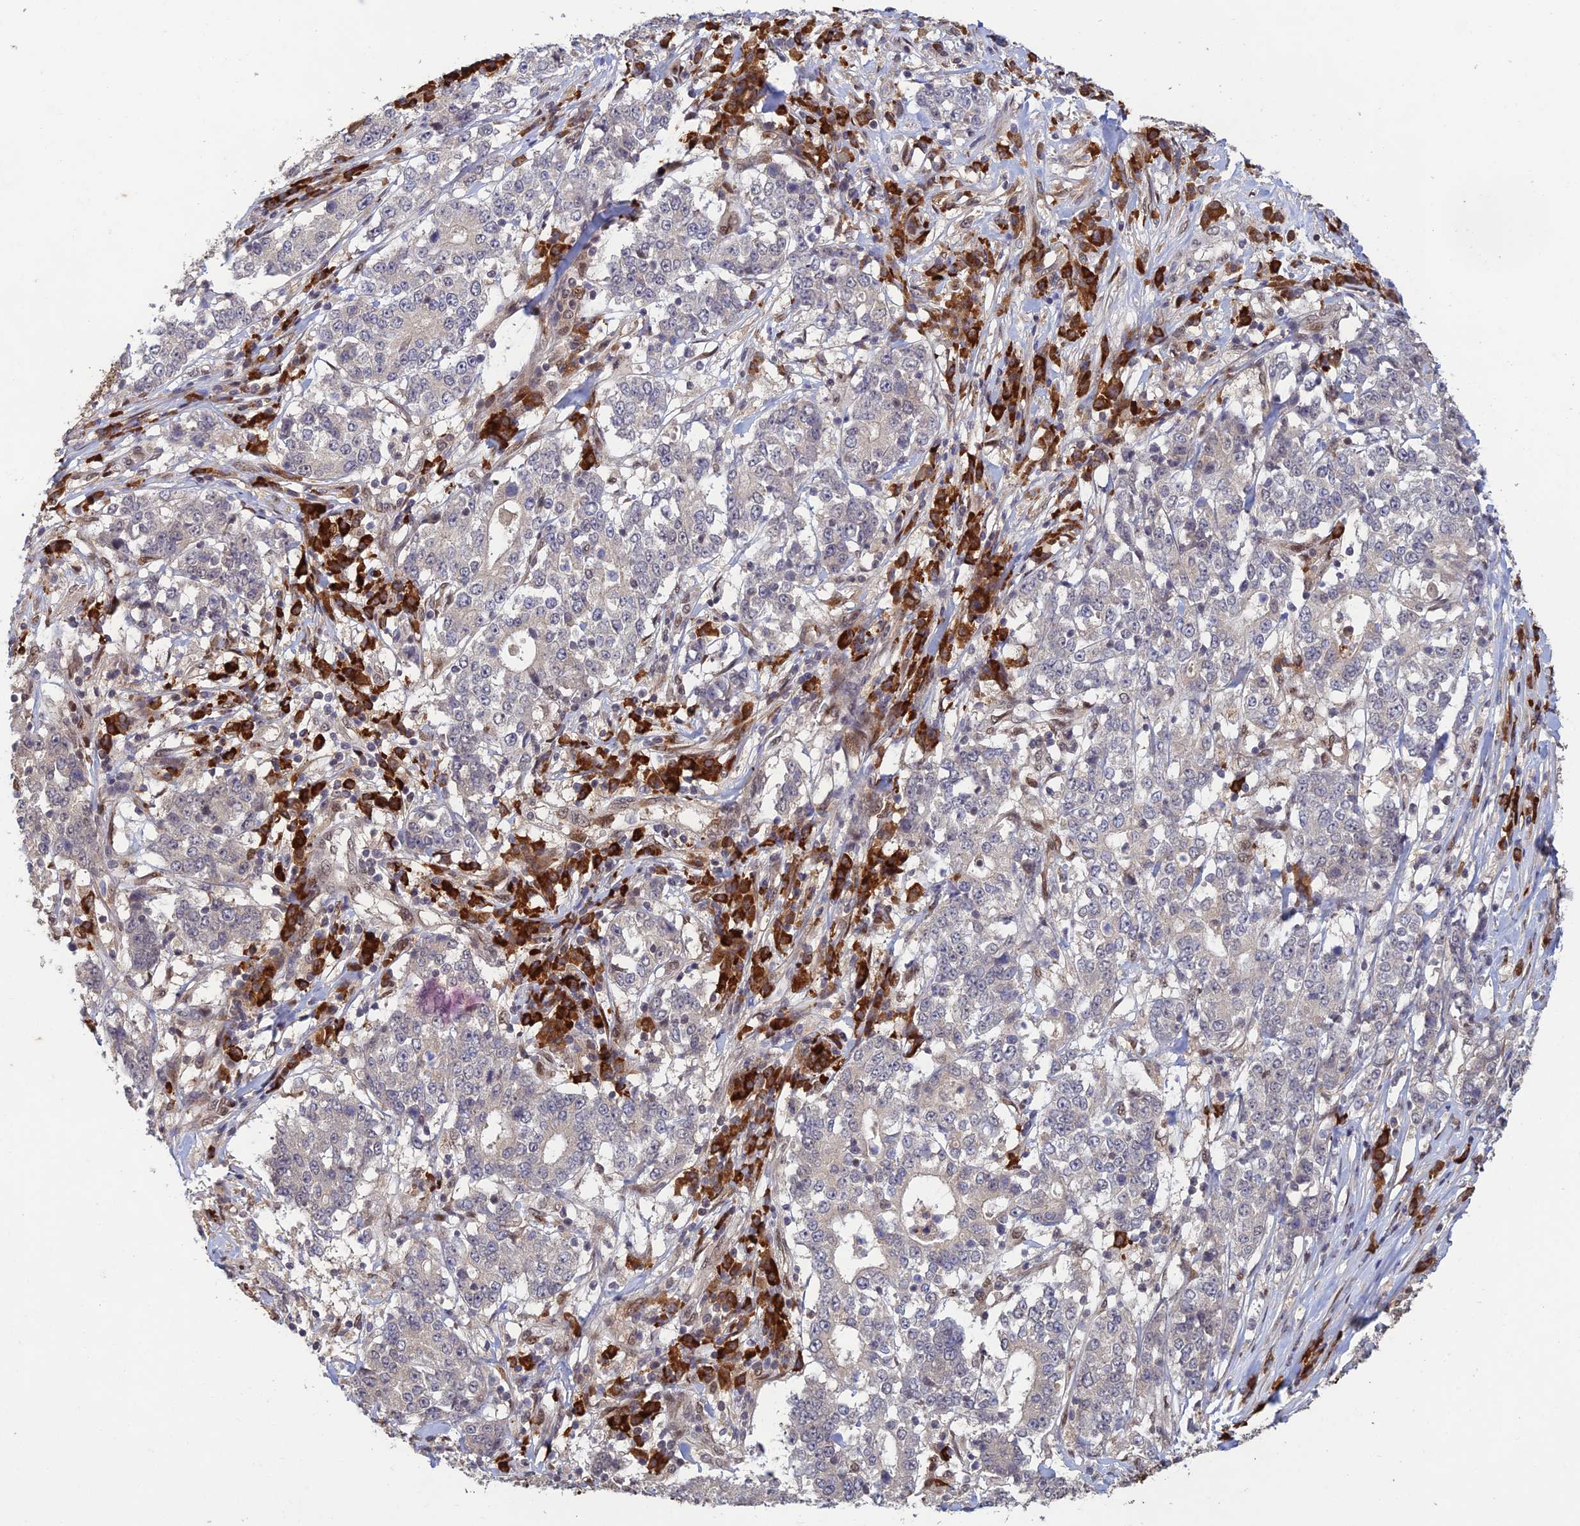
{"staining": {"intensity": "negative", "quantity": "none", "location": "none"}, "tissue": "stomach cancer", "cell_type": "Tumor cells", "image_type": "cancer", "snomed": [{"axis": "morphology", "description": "Adenocarcinoma, NOS"}, {"axis": "topography", "description": "Stomach"}], "caption": "Protein analysis of stomach adenocarcinoma reveals no significant expression in tumor cells. The staining is performed using DAB (3,3'-diaminobenzidine) brown chromogen with nuclei counter-stained in using hematoxylin.", "gene": "ZNF565", "patient": {"sex": "male", "age": 59}}